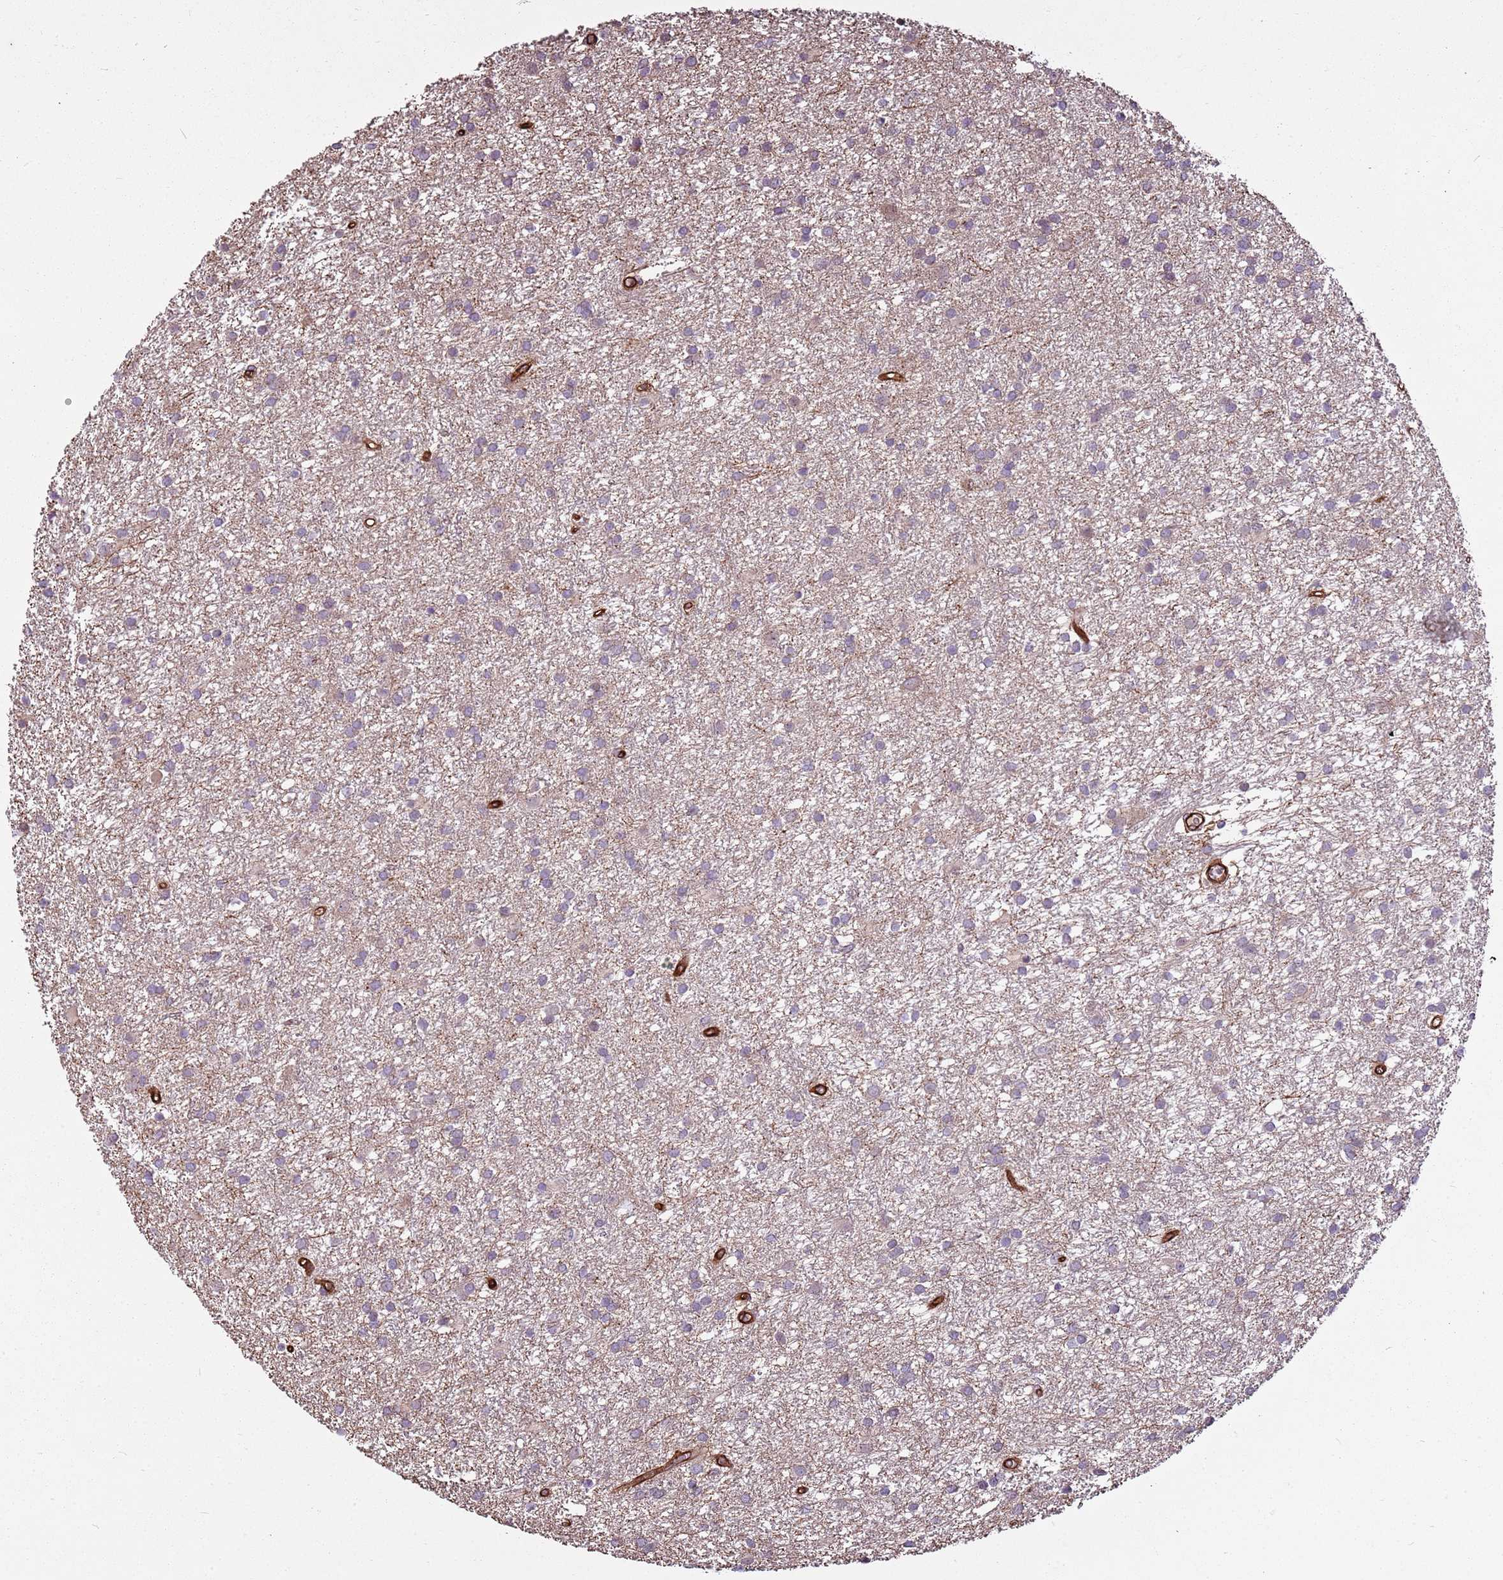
{"staining": {"intensity": "negative", "quantity": "none", "location": "none"}, "tissue": "glioma", "cell_type": "Tumor cells", "image_type": "cancer", "snomed": [{"axis": "morphology", "description": "Glioma, malignant, High grade"}, {"axis": "topography", "description": "Brain"}], "caption": "Human glioma stained for a protein using immunohistochemistry (IHC) demonstrates no positivity in tumor cells.", "gene": "ZNF827", "patient": {"sex": "female", "age": 50}}